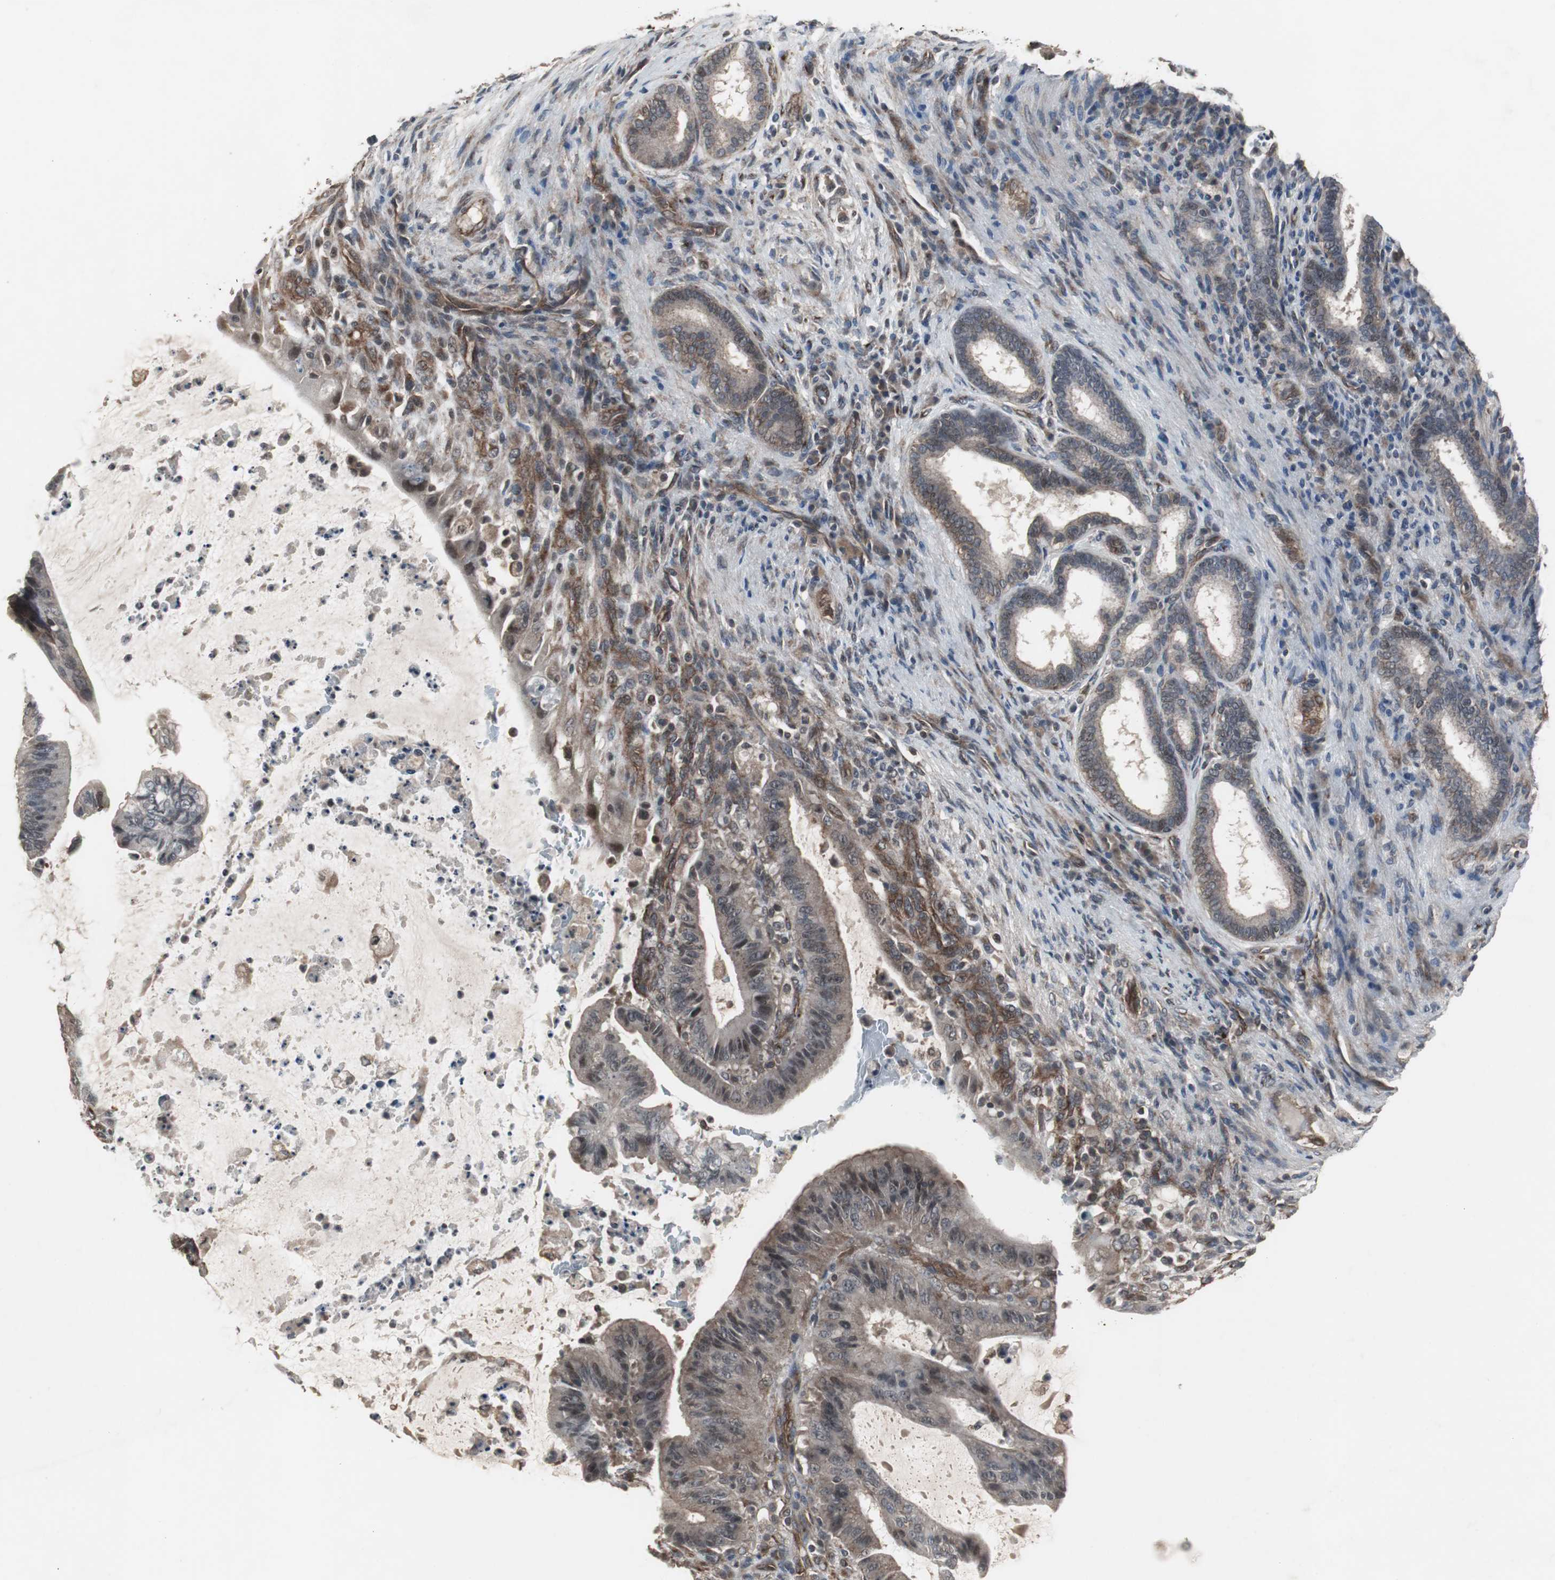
{"staining": {"intensity": "weak", "quantity": ">75%", "location": "cytoplasmic/membranous"}, "tissue": "liver cancer", "cell_type": "Tumor cells", "image_type": "cancer", "snomed": [{"axis": "morphology", "description": "Cholangiocarcinoma"}, {"axis": "topography", "description": "Liver"}], "caption": "High-power microscopy captured an immunohistochemistry (IHC) image of cholangiocarcinoma (liver), revealing weak cytoplasmic/membranous positivity in approximately >75% of tumor cells. (DAB (3,3'-diaminobenzidine) = brown stain, brightfield microscopy at high magnification).", "gene": "ATP2B2", "patient": {"sex": "female", "age": 73}}